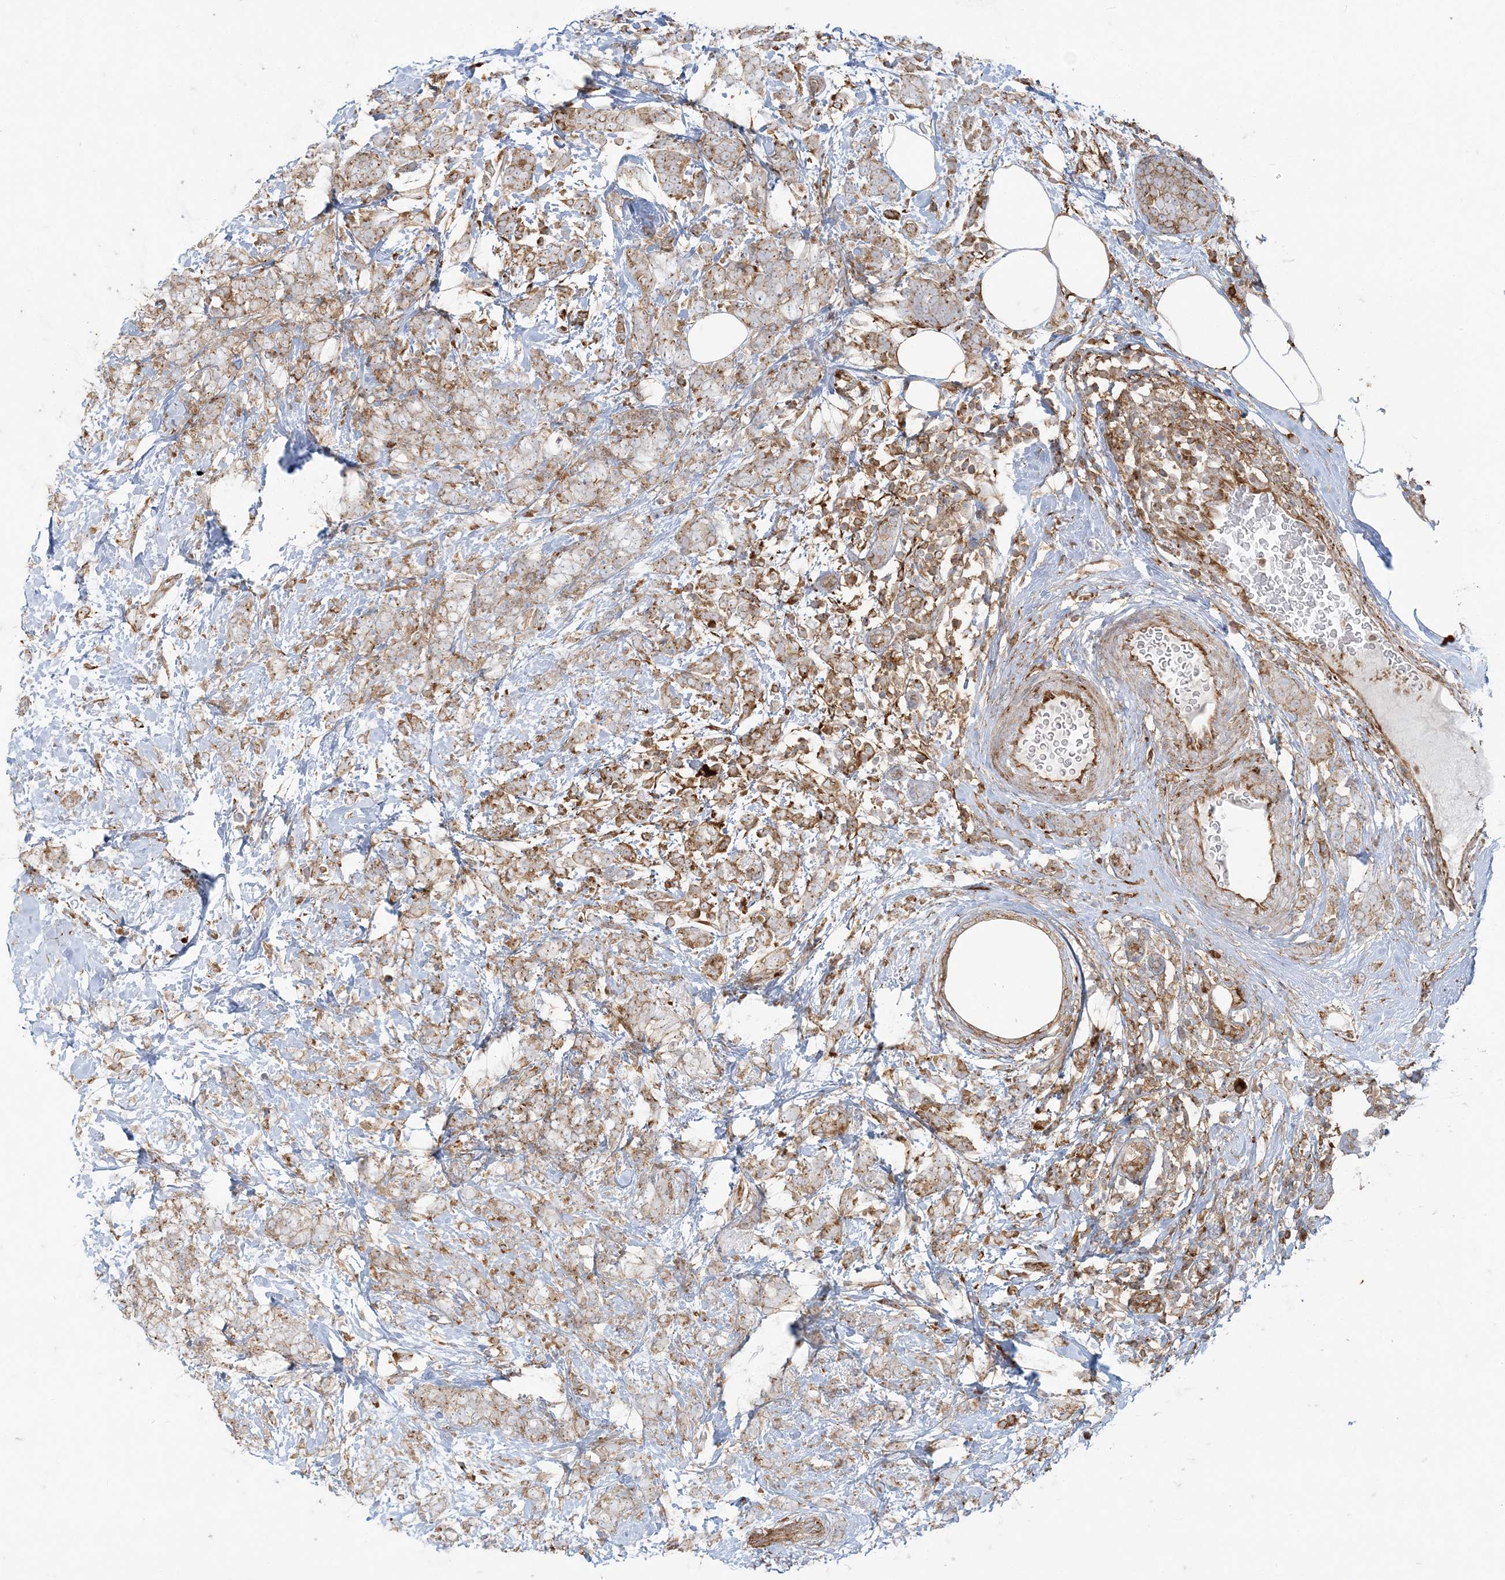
{"staining": {"intensity": "moderate", "quantity": ">75%", "location": "cytoplasmic/membranous"}, "tissue": "breast cancer", "cell_type": "Tumor cells", "image_type": "cancer", "snomed": [{"axis": "morphology", "description": "Lobular carcinoma"}, {"axis": "topography", "description": "Breast"}], "caption": "Protein expression analysis of breast cancer (lobular carcinoma) shows moderate cytoplasmic/membranous staining in about >75% of tumor cells.", "gene": "DERL3", "patient": {"sex": "female", "age": 58}}